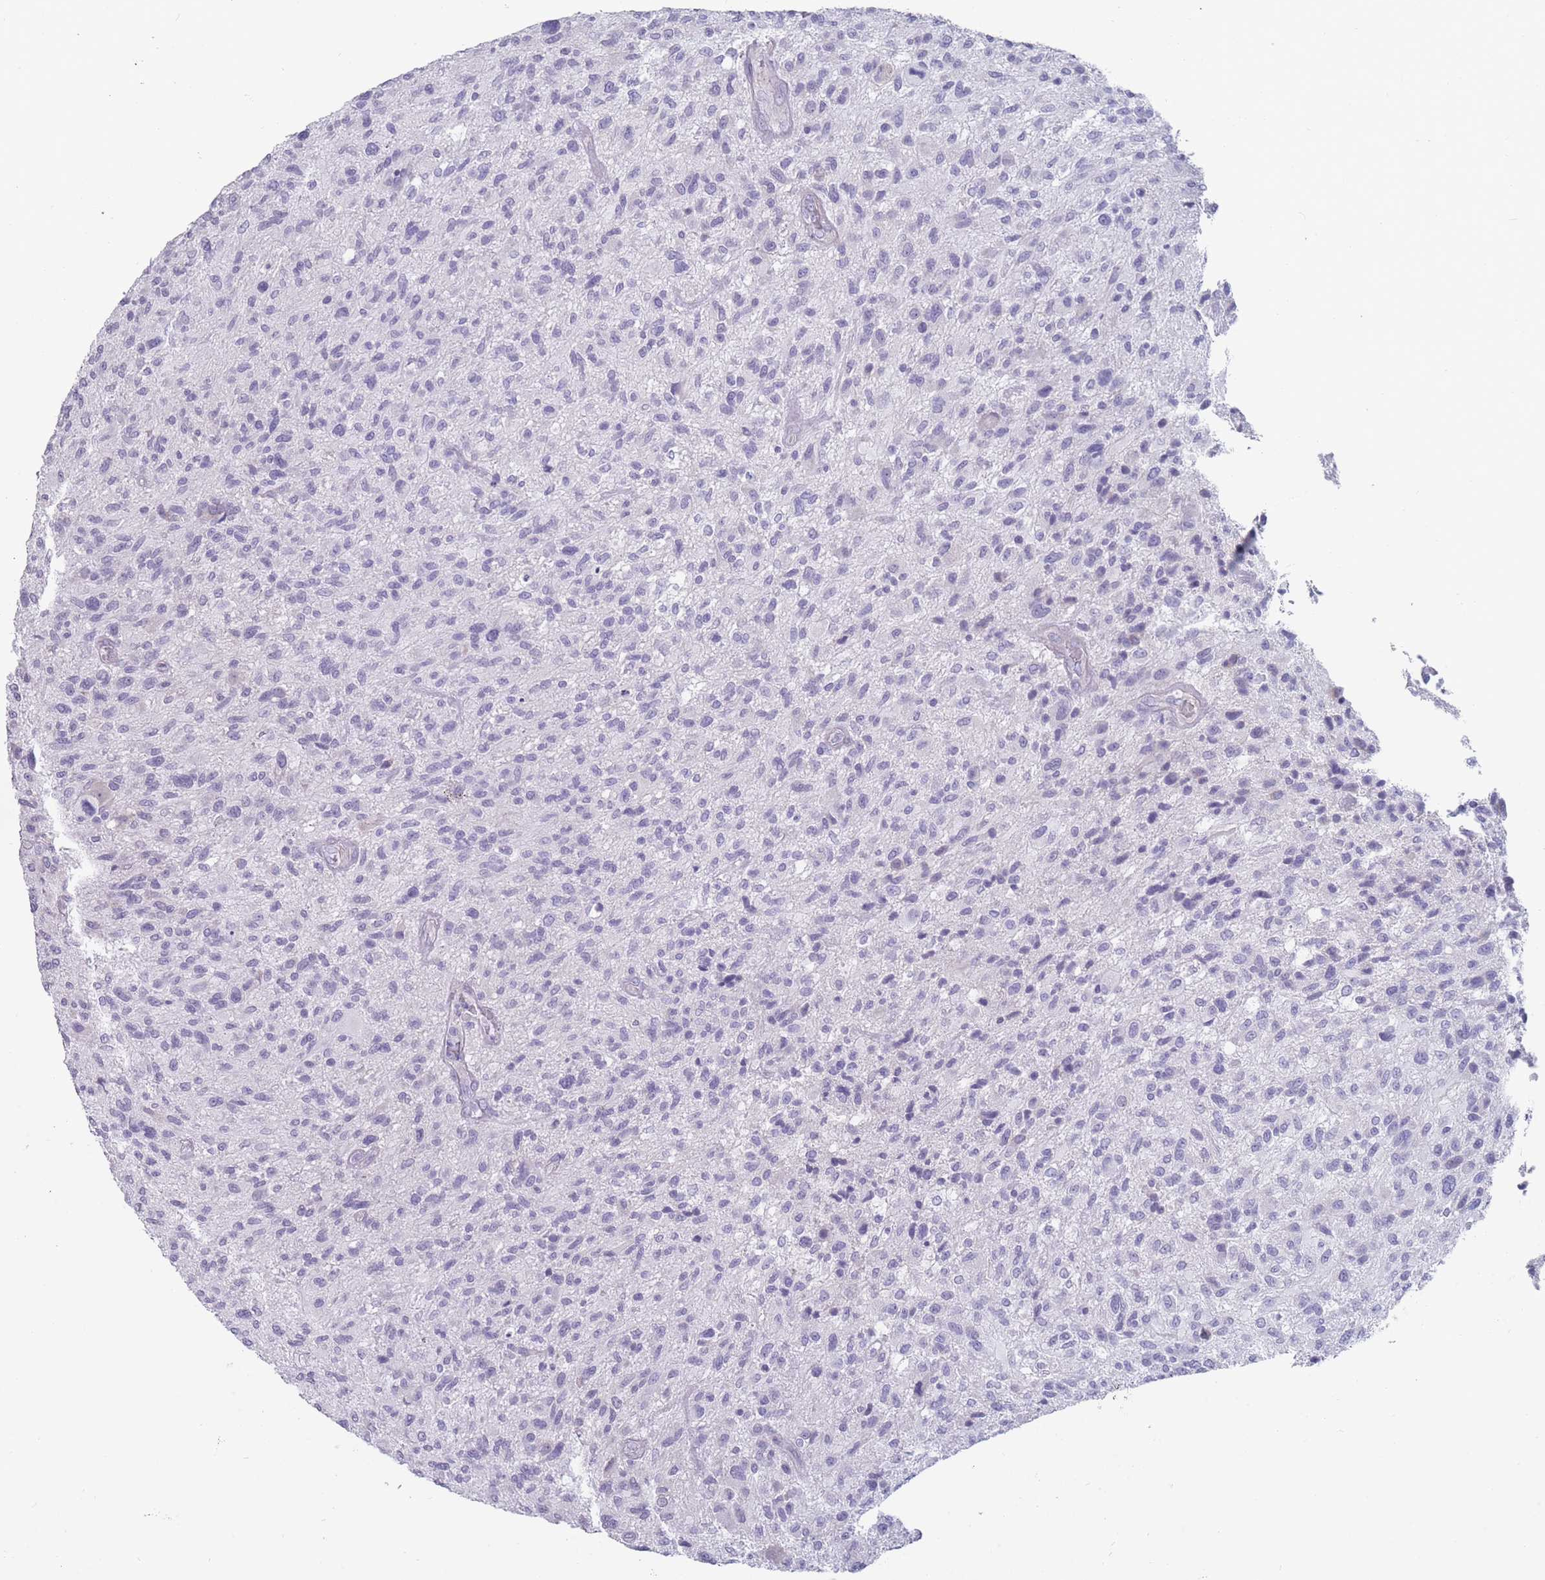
{"staining": {"intensity": "negative", "quantity": "none", "location": "none"}, "tissue": "glioma", "cell_type": "Tumor cells", "image_type": "cancer", "snomed": [{"axis": "morphology", "description": "Glioma, malignant, High grade"}, {"axis": "topography", "description": "Brain"}], "caption": "High magnification brightfield microscopy of malignant glioma (high-grade) stained with DAB (3,3'-diaminobenzidine) (brown) and counterstained with hematoxylin (blue): tumor cells show no significant expression. (DAB (3,3'-diaminobenzidine) immunohistochemistry visualized using brightfield microscopy, high magnification).", "gene": "PIGU", "patient": {"sex": "male", "age": 47}}